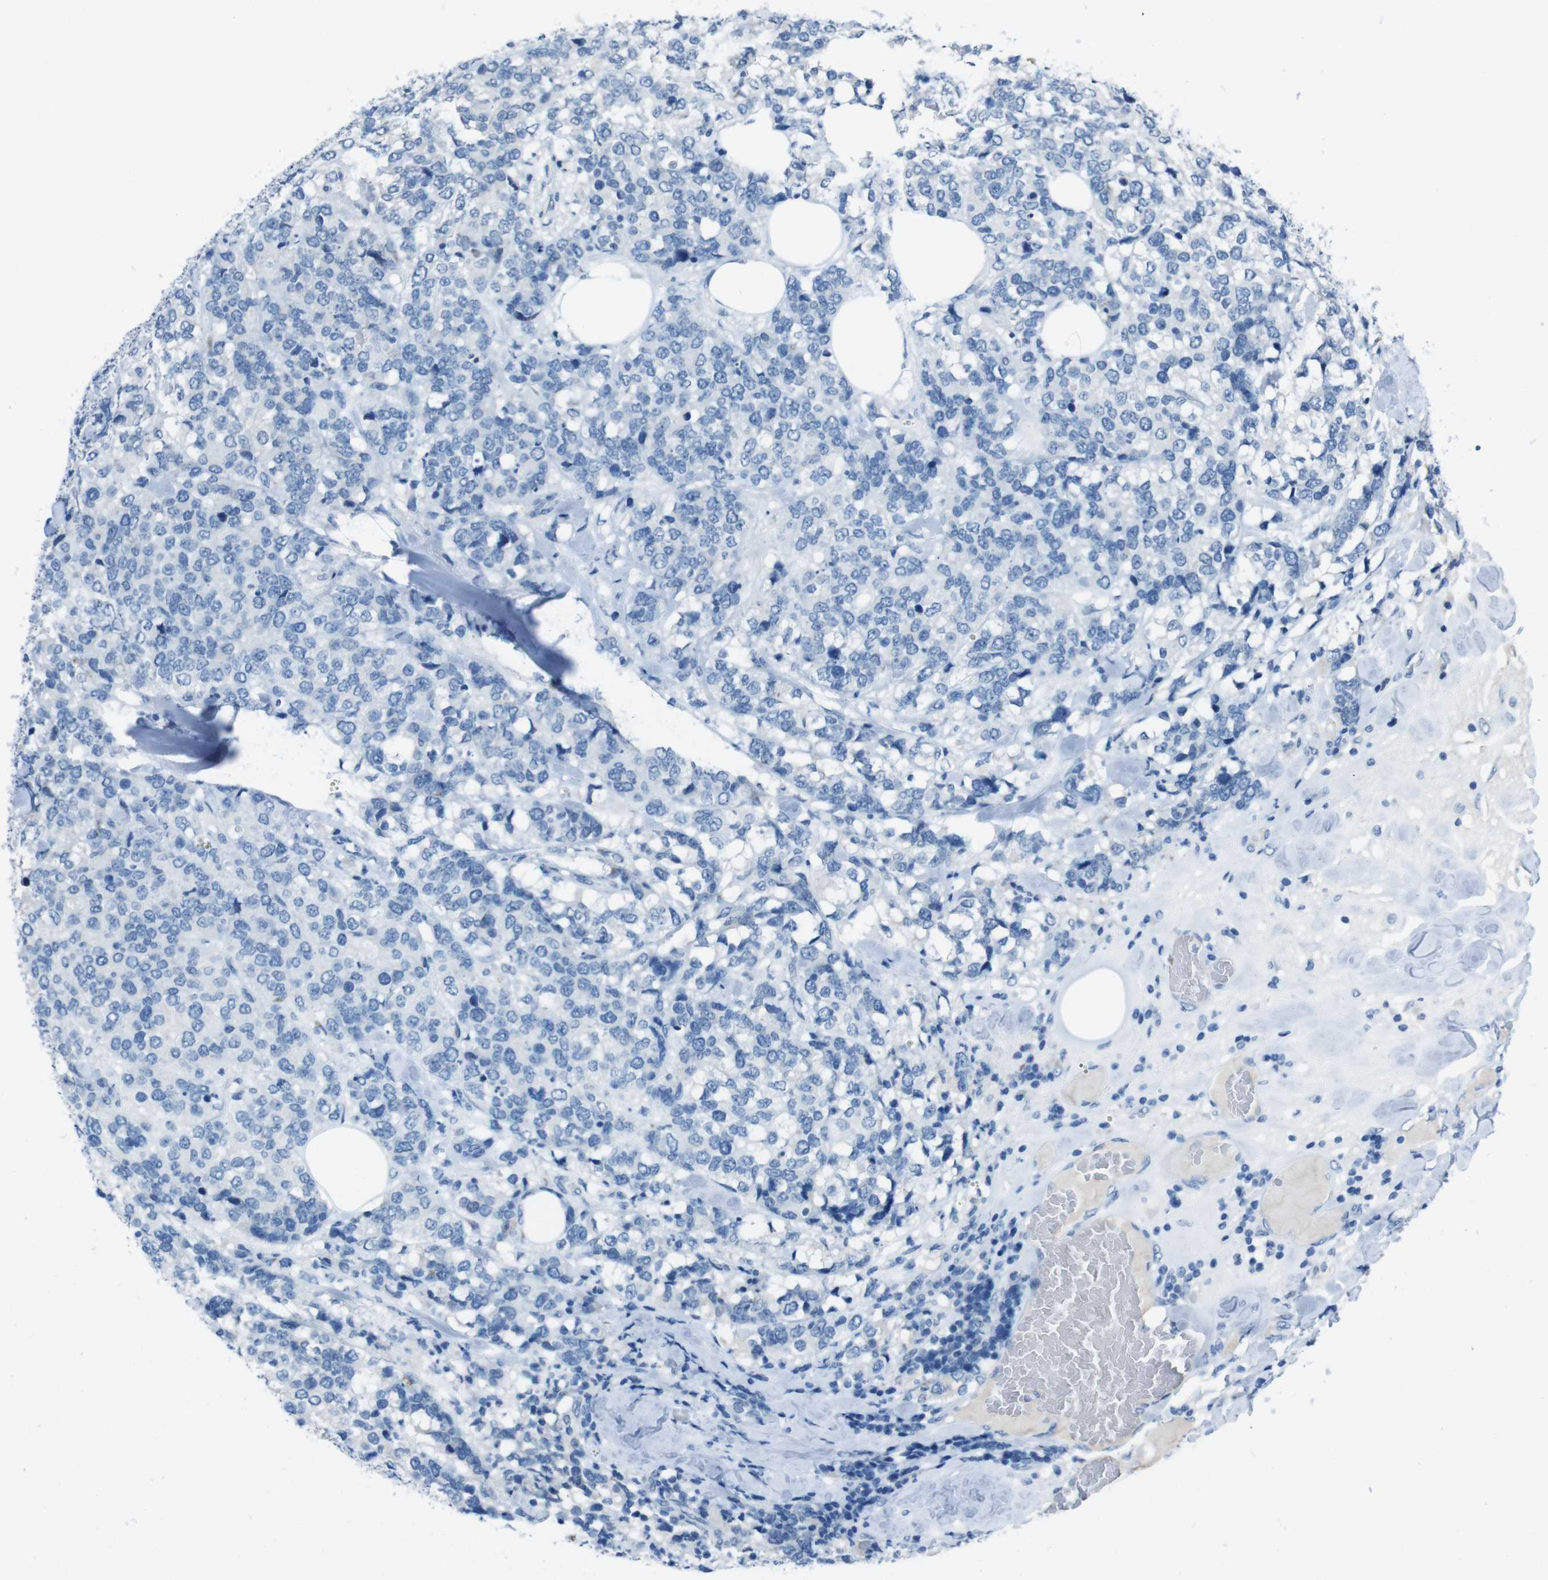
{"staining": {"intensity": "negative", "quantity": "none", "location": "none"}, "tissue": "breast cancer", "cell_type": "Tumor cells", "image_type": "cancer", "snomed": [{"axis": "morphology", "description": "Lobular carcinoma"}, {"axis": "topography", "description": "Breast"}], "caption": "High power microscopy image of an immunohistochemistry (IHC) micrograph of lobular carcinoma (breast), revealing no significant expression in tumor cells.", "gene": "CDHR2", "patient": {"sex": "female", "age": 59}}